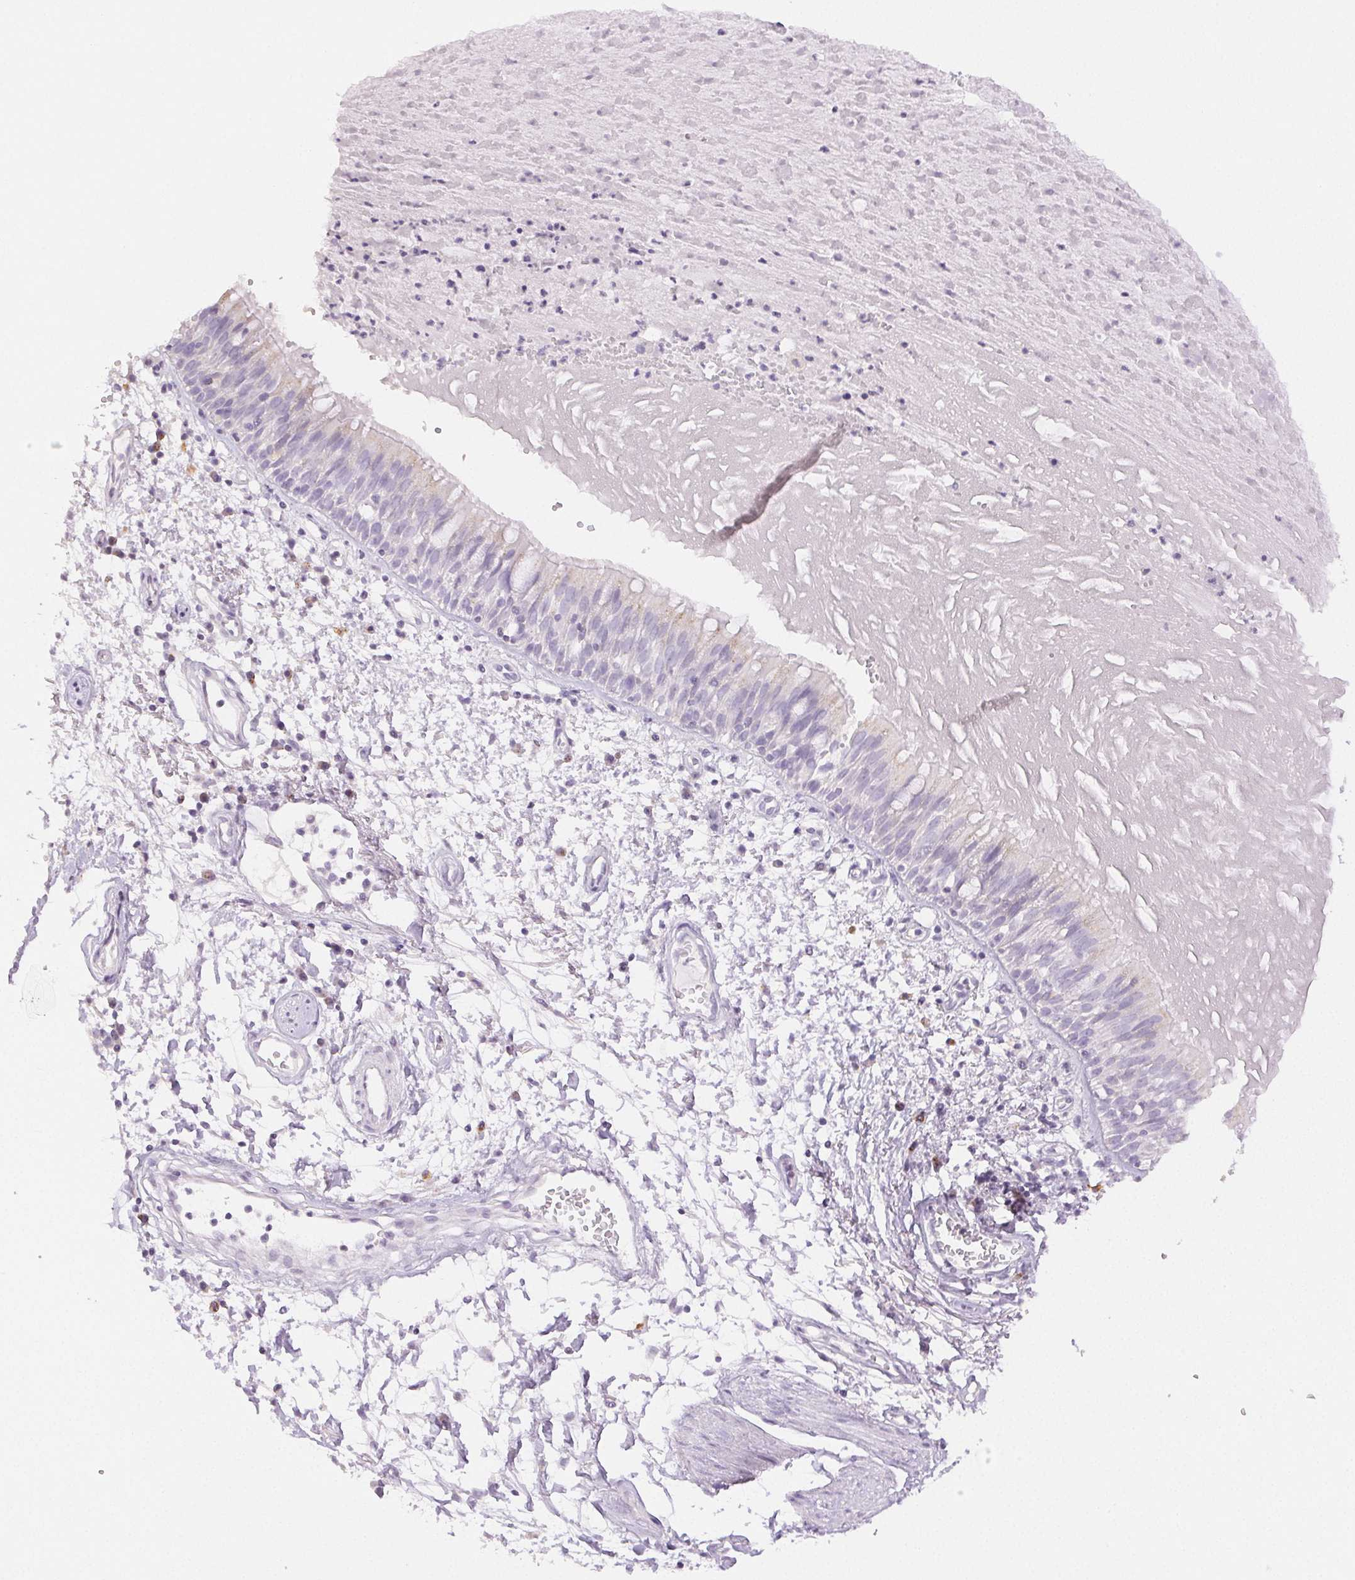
{"staining": {"intensity": "negative", "quantity": "none", "location": "none"}, "tissue": "bronchus", "cell_type": "Respiratory epithelial cells", "image_type": "normal", "snomed": [{"axis": "morphology", "description": "Normal tissue, NOS"}, {"axis": "morphology", "description": "Squamous cell carcinoma, NOS"}, {"axis": "topography", "description": "Cartilage tissue"}, {"axis": "topography", "description": "Bronchus"}, {"axis": "topography", "description": "Lung"}], "caption": "This is an IHC micrograph of normal human bronchus. There is no staining in respiratory epithelial cells.", "gene": "SLC5A2", "patient": {"sex": "male", "age": 66}}